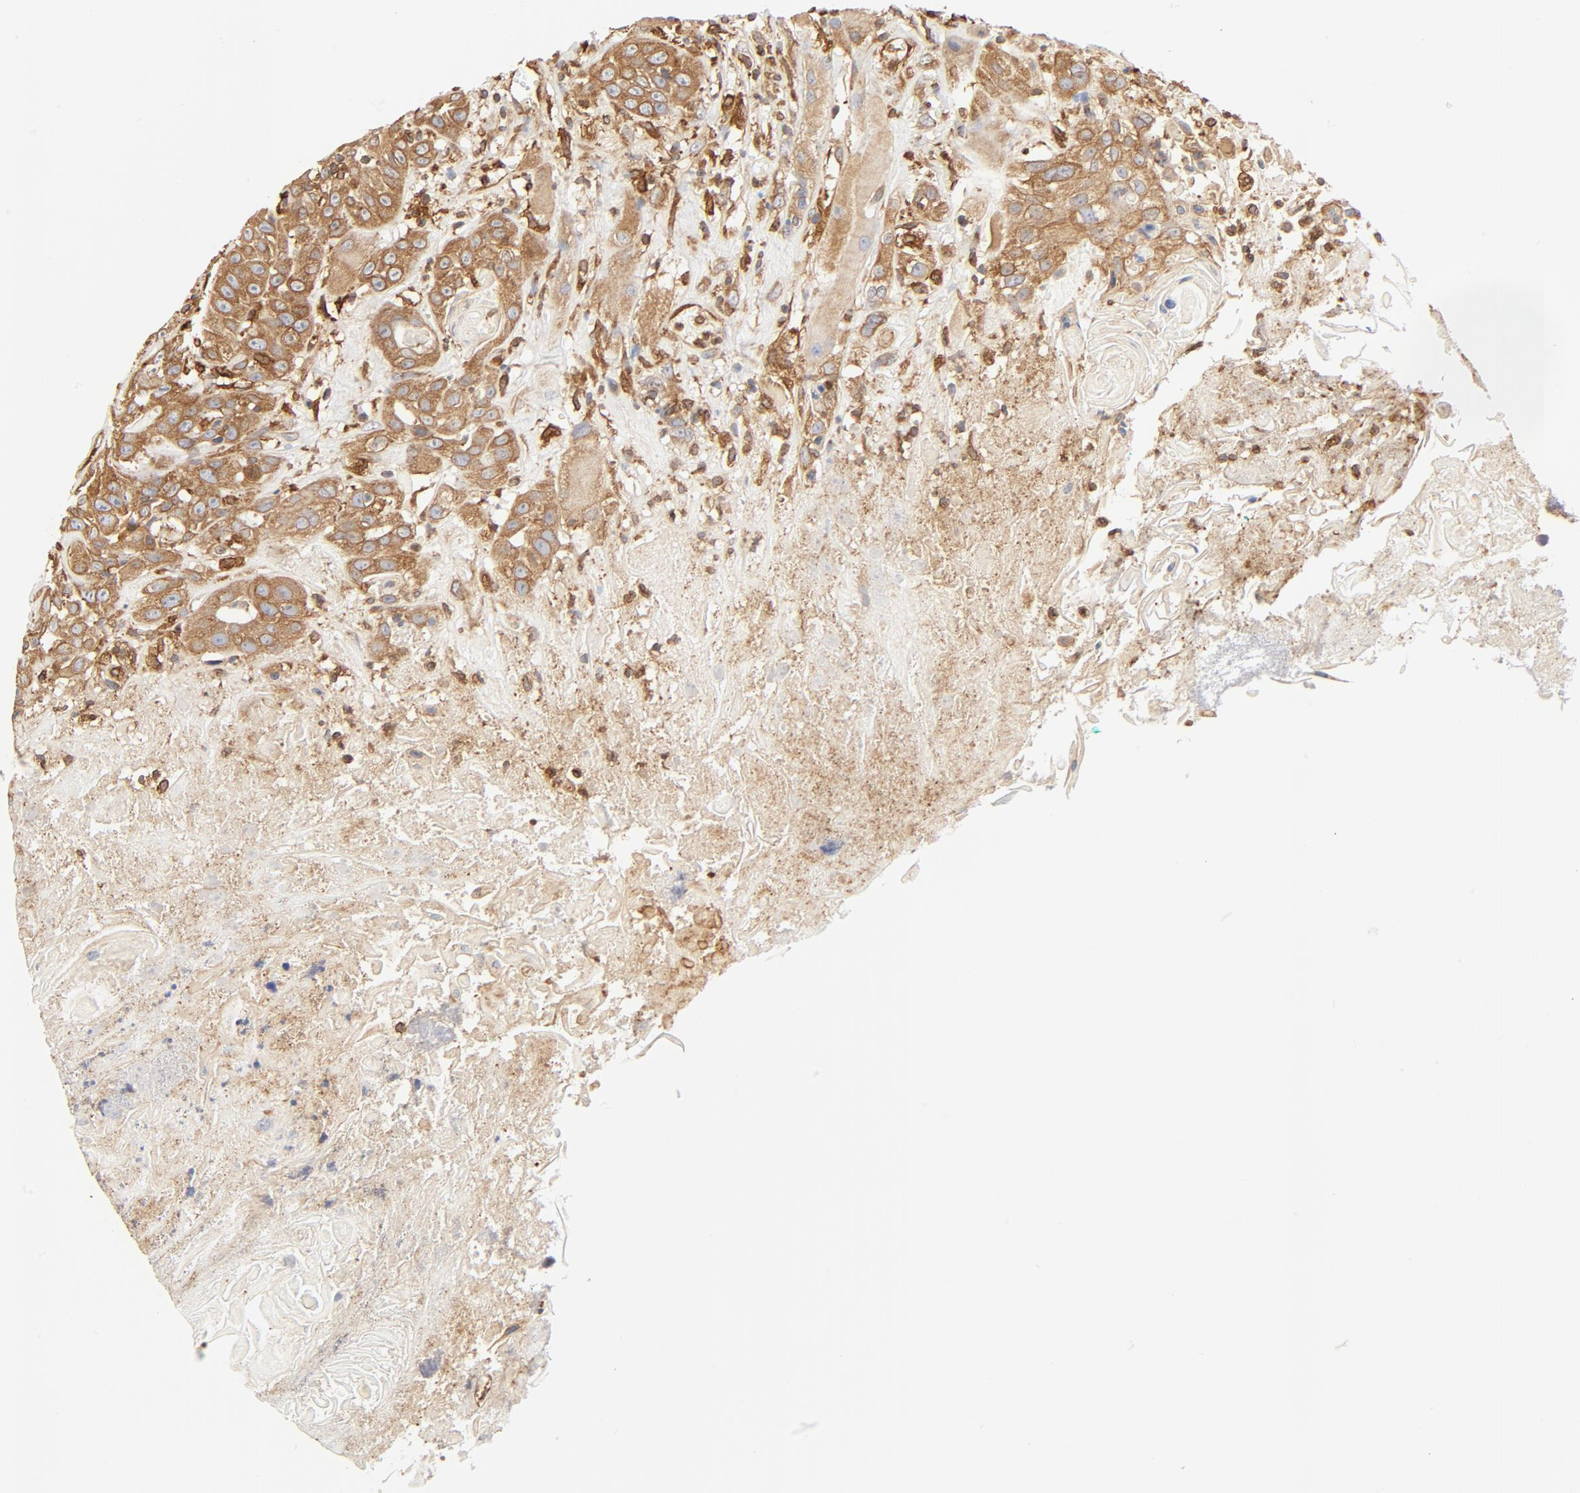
{"staining": {"intensity": "moderate", "quantity": ">75%", "location": "cytoplasmic/membranous"}, "tissue": "head and neck cancer", "cell_type": "Tumor cells", "image_type": "cancer", "snomed": [{"axis": "morphology", "description": "Squamous cell carcinoma, NOS"}, {"axis": "topography", "description": "Head-Neck"}], "caption": "This is an image of IHC staining of head and neck cancer (squamous cell carcinoma), which shows moderate positivity in the cytoplasmic/membranous of tumor cells.", "gene": "BCAP31", "patient": {"sex": "female", "age": 84}}